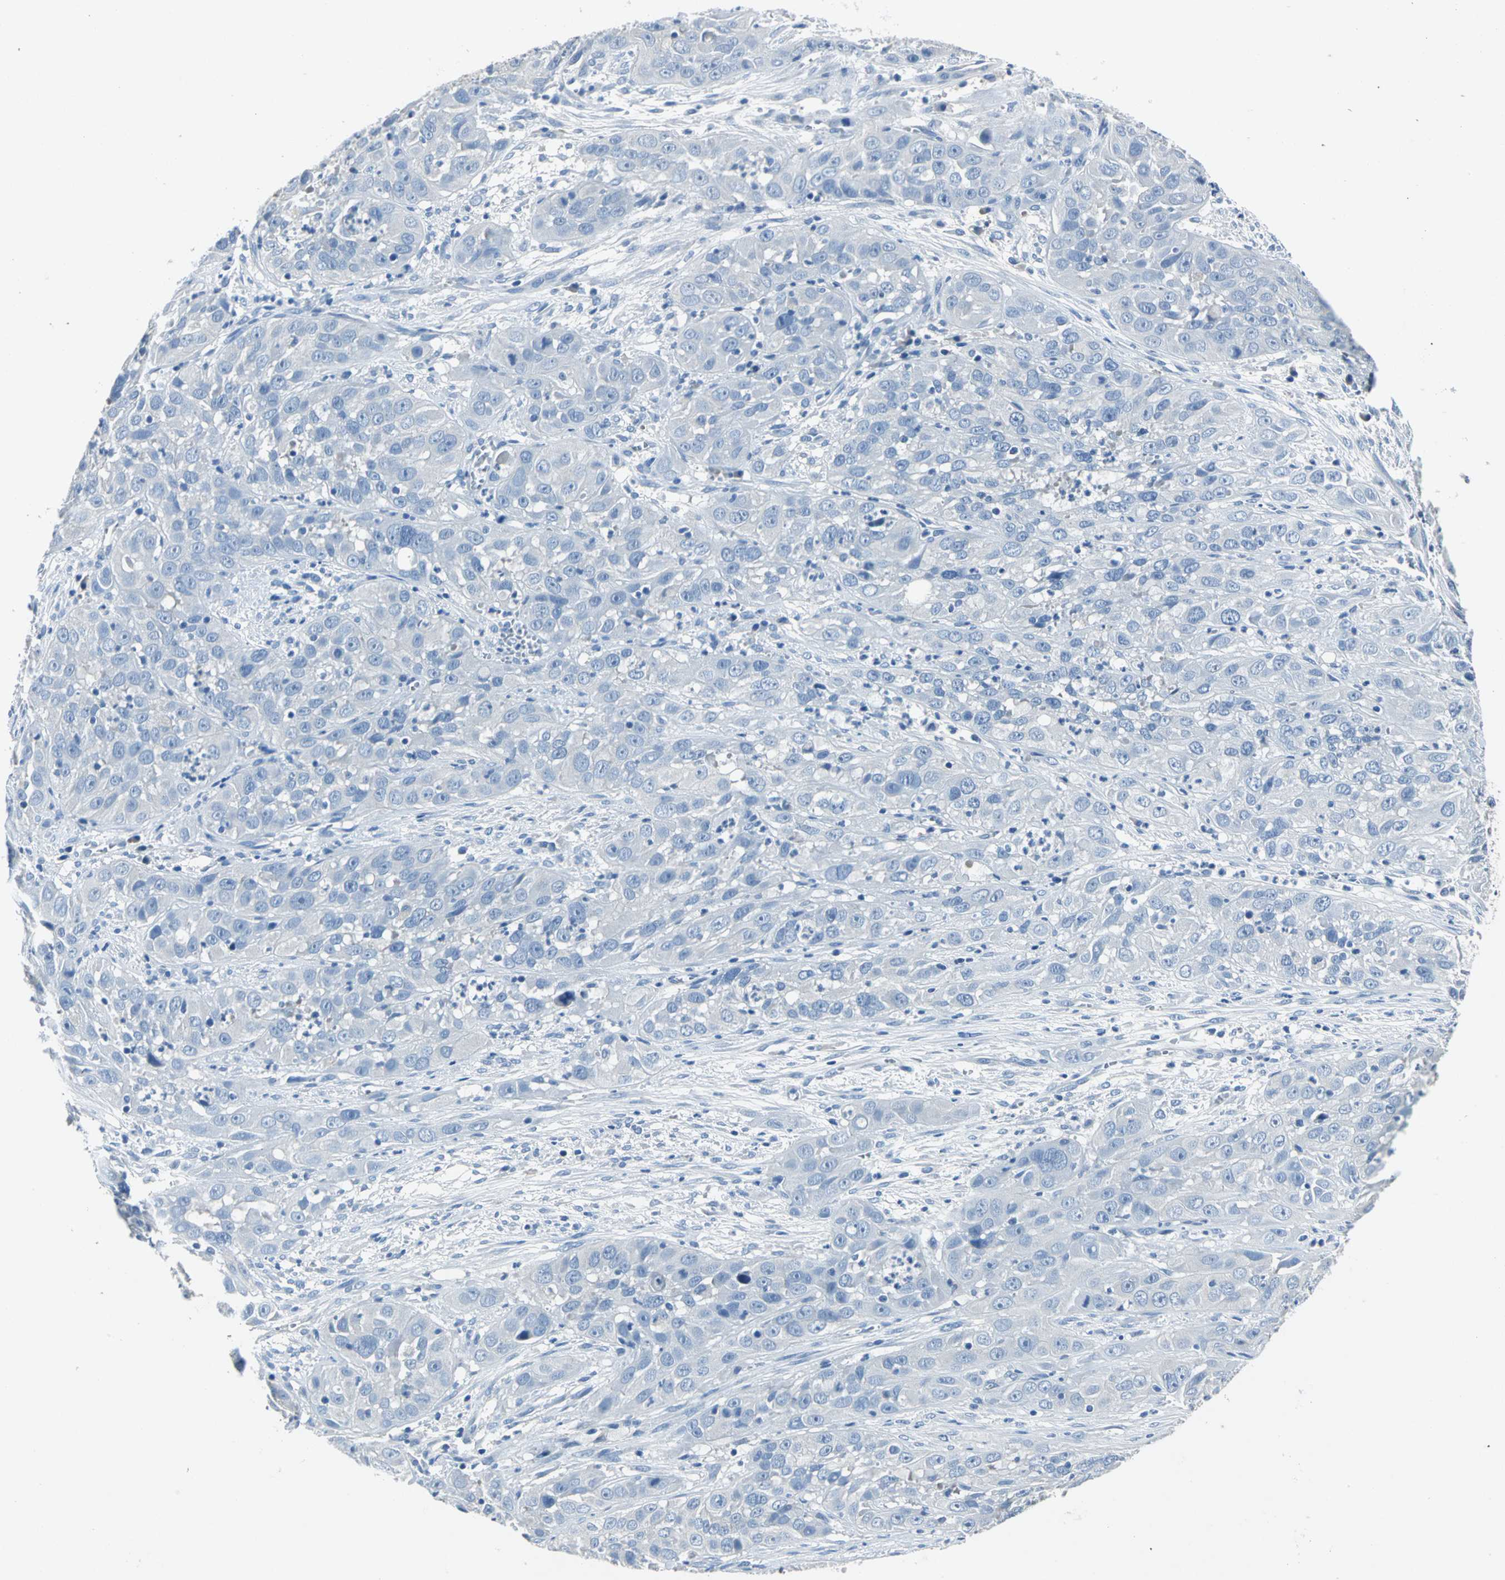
{"staining": {"intensity": "negative", "quantity": "none", "location": "none"}, "tissue": "cervical cancer", "cell_type": "Tumor cells", "image_type": "cancer", "snomed": [{"axis": "morphology", "description": "Squamous cell carcinoma, NOS"}, {"axis": "topography", "description": "Cervix"}], "caption": "This is an immunohistochemistry image of human cervical cancer (squamous cell carcinoma). There is no expression in tumor cells.", "gene": "EFNB3", "patient": {"sex": "female", "age": 32}}